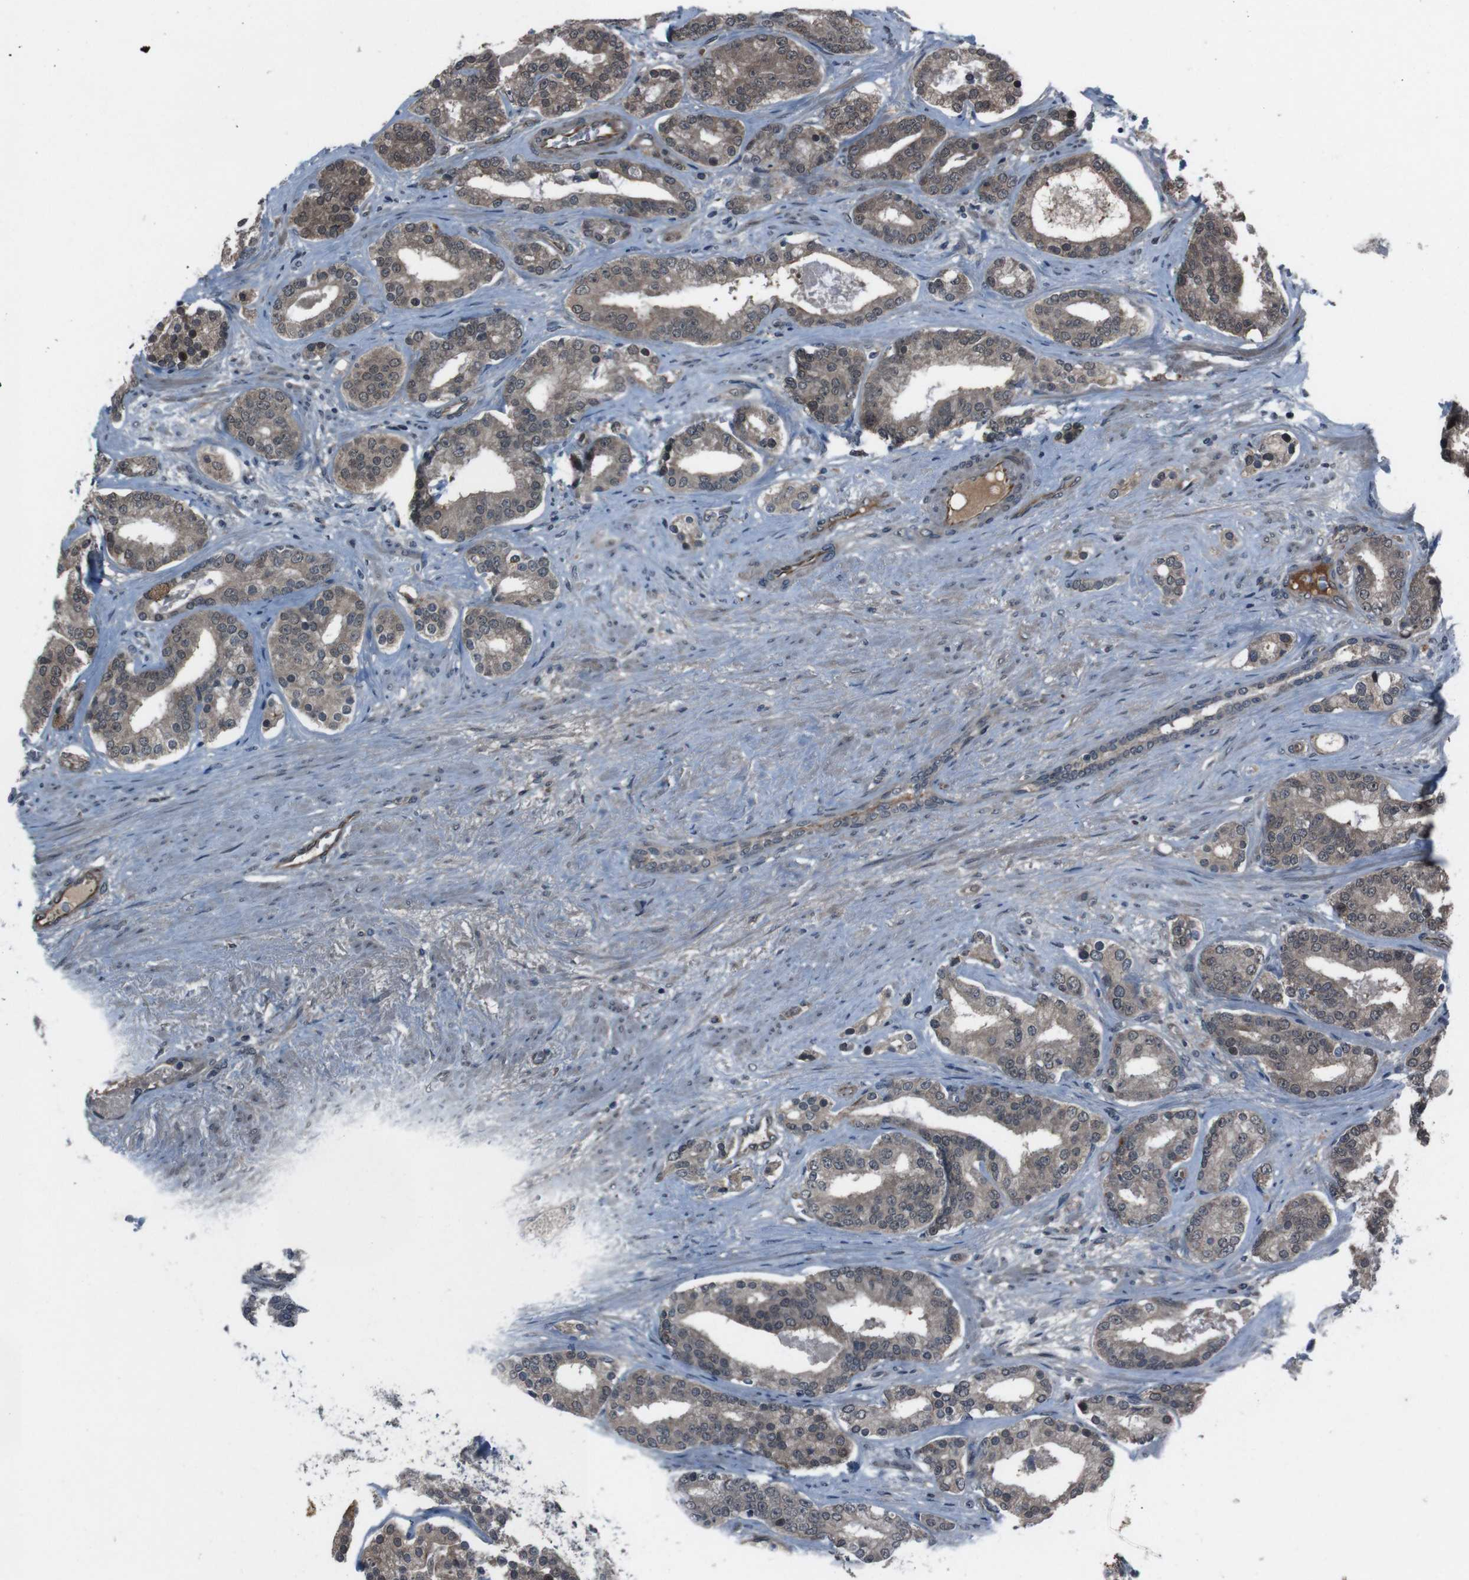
{"staining": {"intensity": "moderate", "quantity": "25%-75%", "location": "cytoplasmic/membranous,nuclear"}, "tissue": "prostate cancer", "cell_type": "Tumor cells", "image_type": "cancer", "snomed": [{"axis": "morphology", "description": "Adenocarcinoma, Low grade"}, {"axis": "topography", "description": "Prostate"}], "caption": "IHC image of human prostate adenocarcinoma (low-grade) stained for a protein (brown), which demonstrates medium levels of moderate cytoplasmic/membranous and nuclear expression in approximately 25%-75% of tumor cells.", "gene": "SS18L1", "patient": {"sex": "male", "age": 63}}